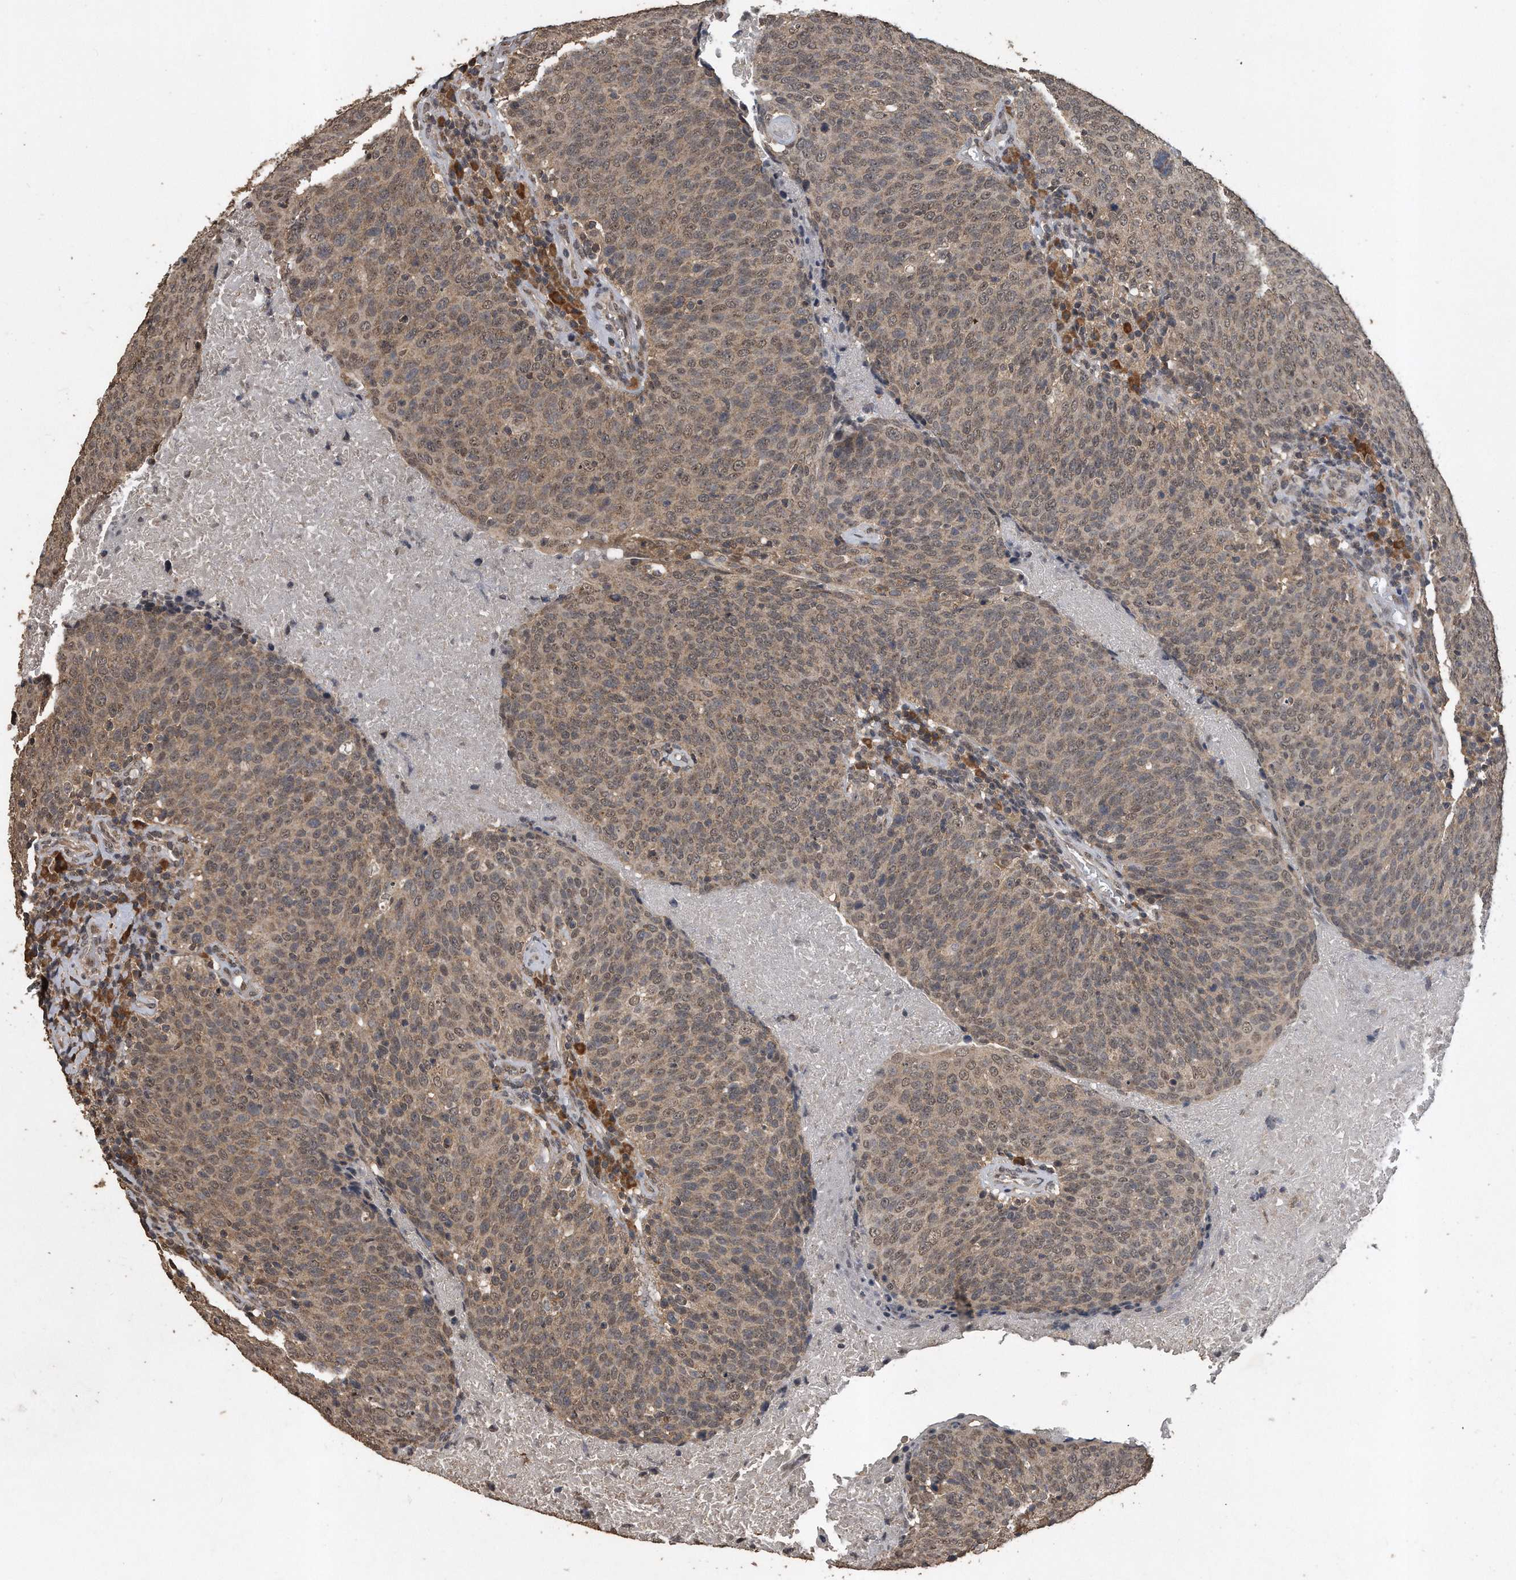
{"staining": {"intensity": "weak", "quantity": ">75%", "location": "cytoplasmic/membranous,nuclear"}, "tissue": "head and neck cancer", "cell_type": "Tumor cells", "image_type": "cancer", "snomed": [{"axis": "morphology", "description": "Squamous cell carcinoma, NOS"}, {"axis": "morphology", "description": "Squamous cell carcinoma, metastatic, NOS"}, {"axis": "topography", "description": "Lymph node"}, {"axis": "topography", "description": "Head-Neck"}], "caption": "High-magnification brightfield microscopy of head and neck cancer (metastatic squamous cell carcinoma) stained with DAB (3,3'-diaminobenzidine) (brown) and counterstained with hematoxylin (blue). tumor cells exhibit weak cytoplasmic/membranous and nuclear expression is seen in about>75% of cells.", "gene": "CRYZL1", "patient": {"sex": "male", "age": 62}}